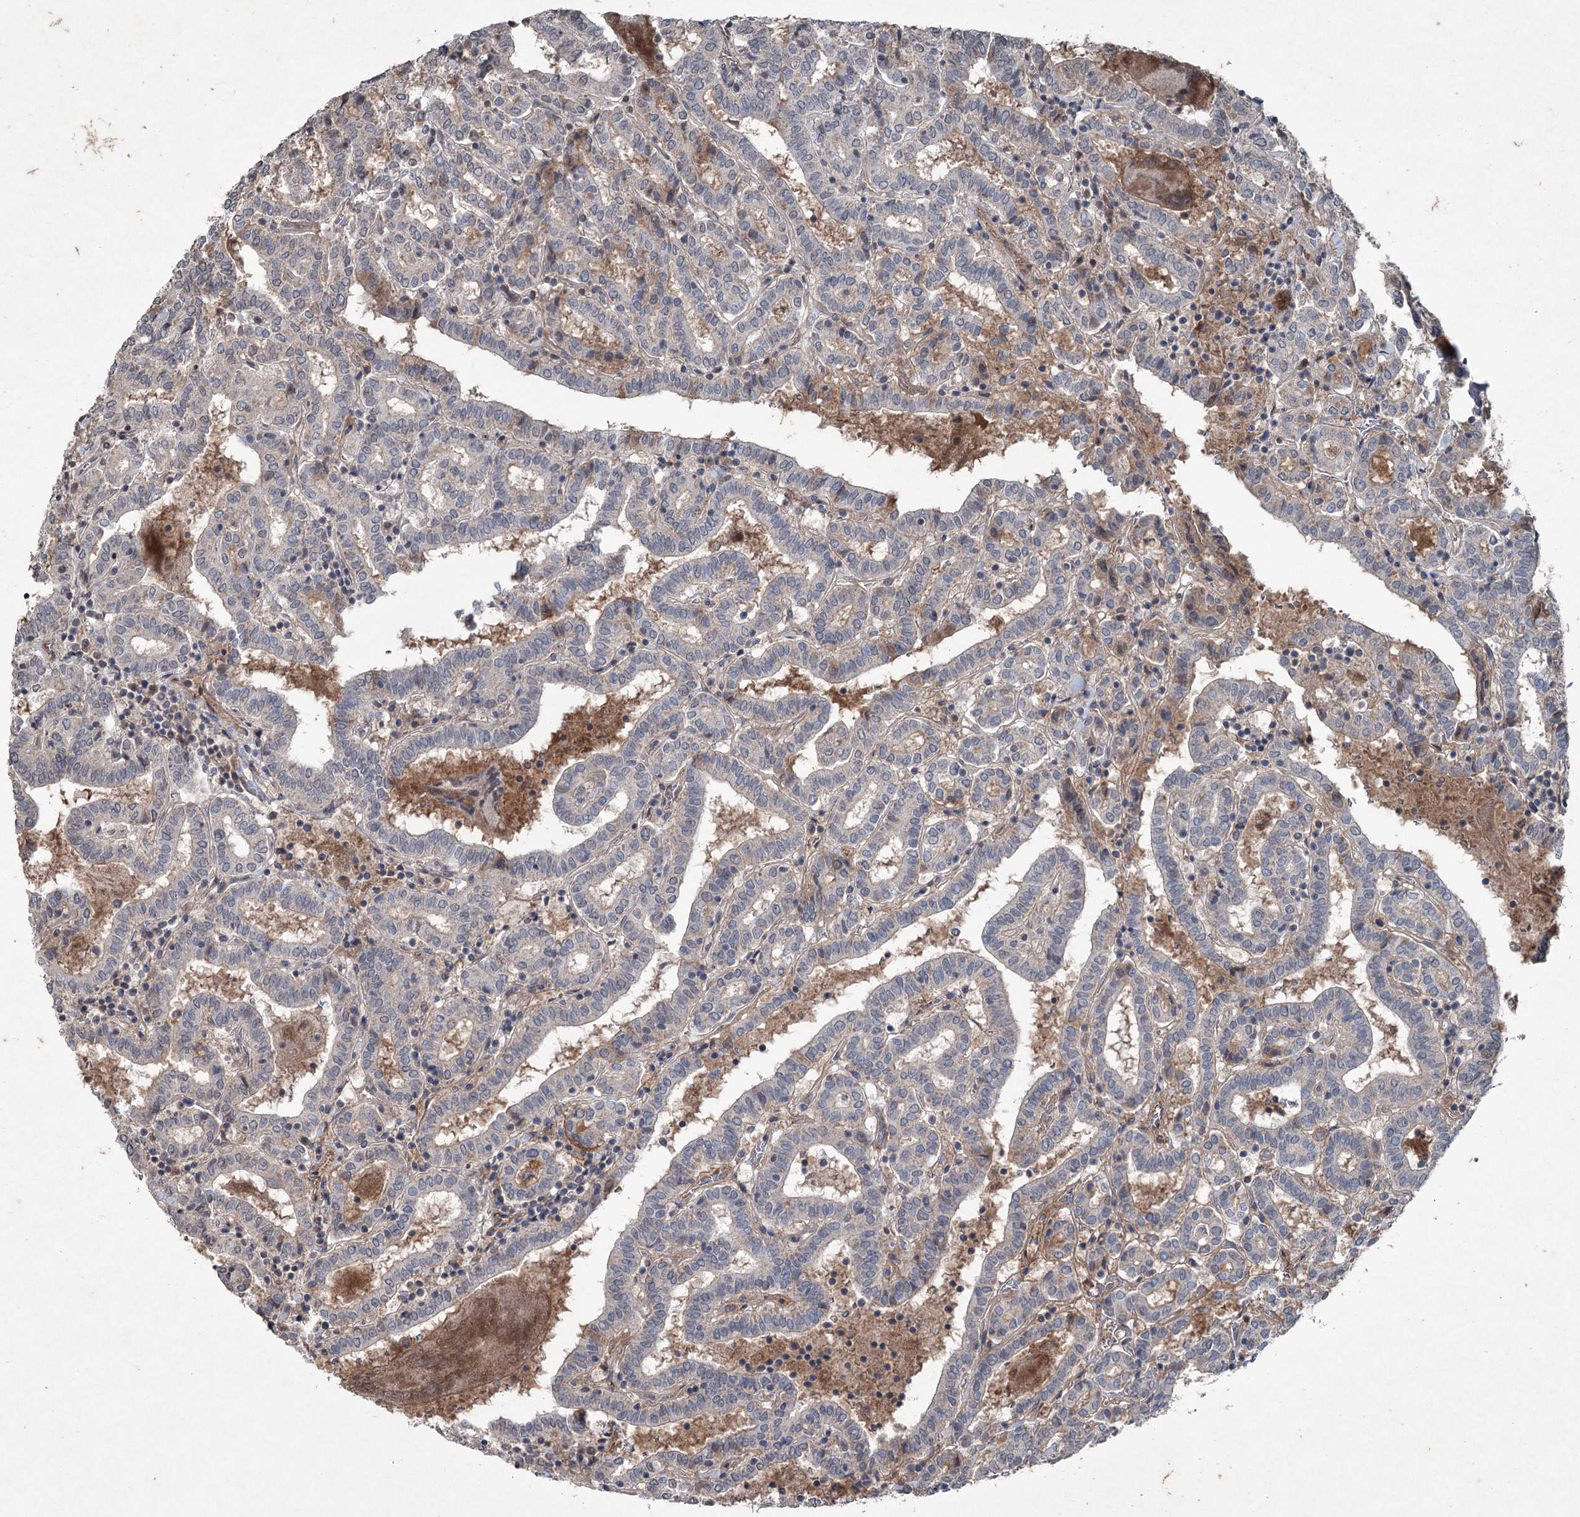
{"staining": {"intensity": "moderate", "quantity": "<25%", "location": "cytoplasmic/membranous"}, "tissue": "thyroid cancer", "cell_type": "Tumor cells", "image_type": "cancer", "snomed": [{"axis": "morphology", "description": "Papillary adenocarcinoma, NOS"}, {"axis": "topography", "description": "Thyroid gland"}], "caption": "Papillary adenocarcinoma (thyroid) was stained to show a protein in brown. There is low levels of moderate cytoplasmic/membranous staining in approximately <25% of tumor cells. The protein is shown in brown color, while the nuclei are stained blue.", "gene": "PGLYRP2", "patient": {"sex": "female", "age": 72}}